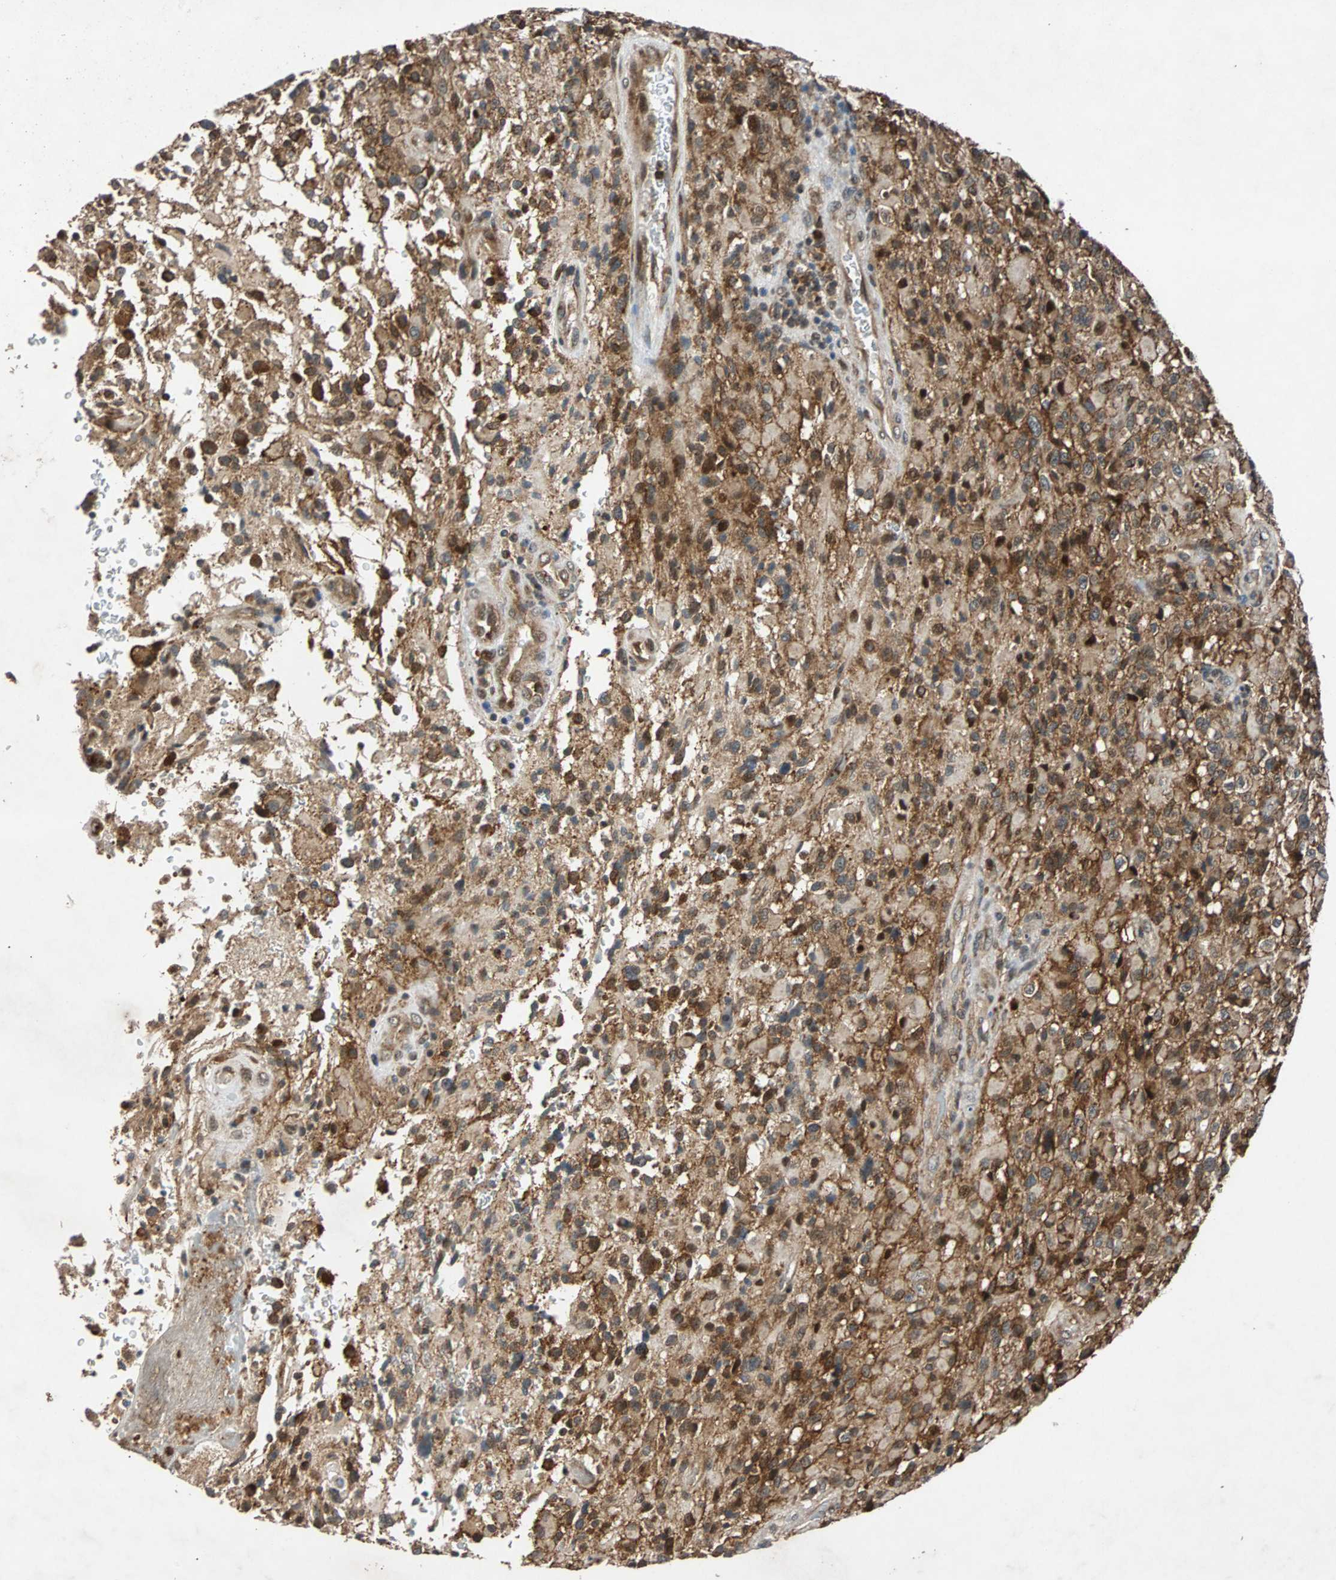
{"staining": {"intensity": "strong", "quantity": ">75%", "location": "cytoplasmic/membranous,nuclear"}, "tissue": "glioma", "cell_type": "Tumor cells", "image_type": "cancer", "snomed": [{"axis": "morphology", "description": "Glioma, malignant, High grade"}, {"axis": "topography", "description": "Brain"}], "caption": "Immunohistochemistry of human malignant glioma (high-grade) reveals high levels of strong cytoplasmic/membranous and nuclear staining in about >75% of tumor cells.", "gene": "USP31", "patient": {"sex": "male", "age": 71}}